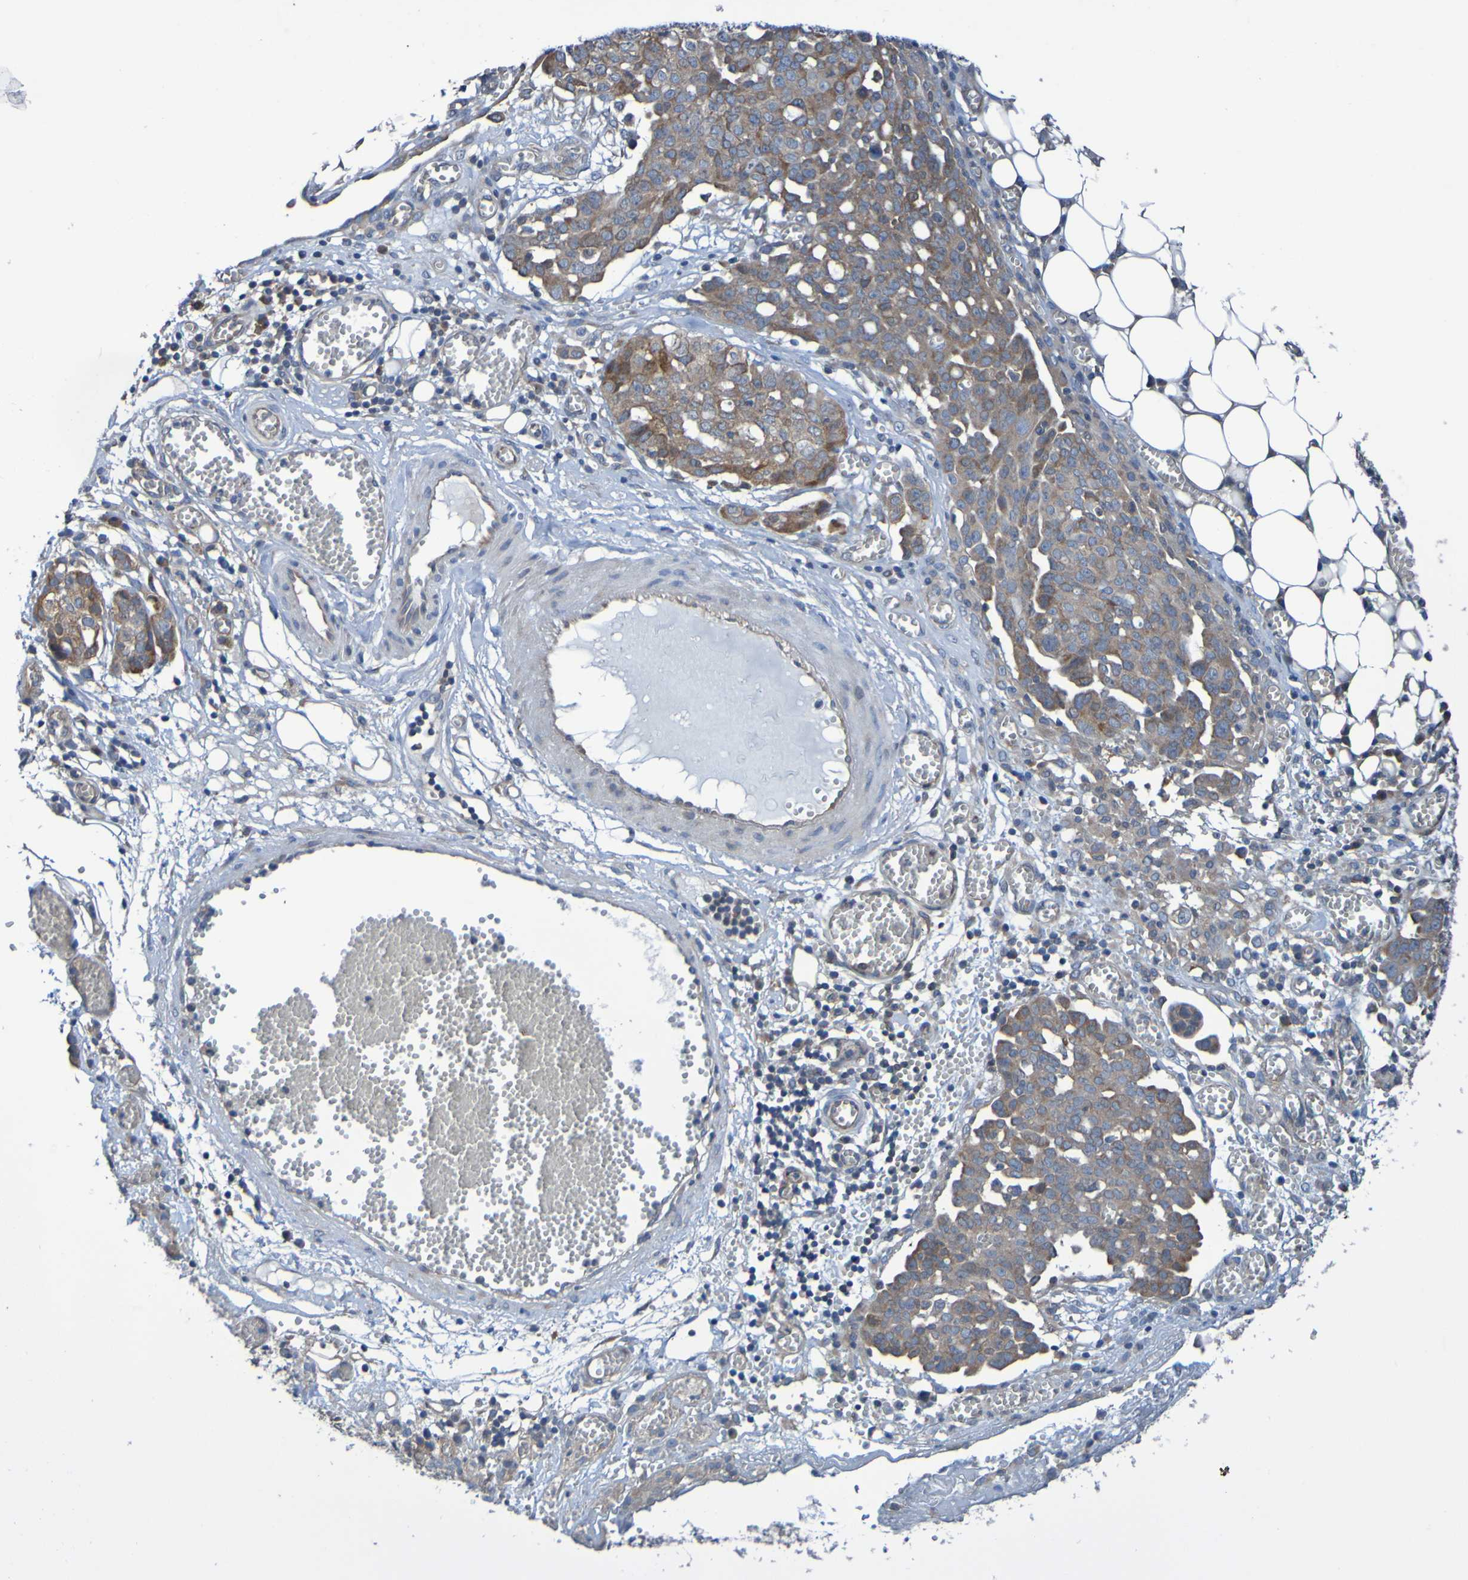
{"staining": {"intensity": "moderate", "quantity": ">75%", "location": "cytoplasmic/membranous"}, "tissue": "ovarian cancer", "cell_type": "Tumor cells", "image_type": "cancer", "snomed": [{"axis": "morphology", "description": "Cystadenocarcinoma, serous, NOS"}, {"axis": "topography", "description": "Soft tissue"}, {"axis": "topography", "description": "Ovary"}], "caption": "A histopathology image showing moderate cytoplasmic/membranous positivity in about >75% of tumor cells in ovarian serous cystadenocarcinoma, as visualized by brown immunohistochemical staining.", "gene": "SDK1", "patient": {"sex": "female", "age": 57}}